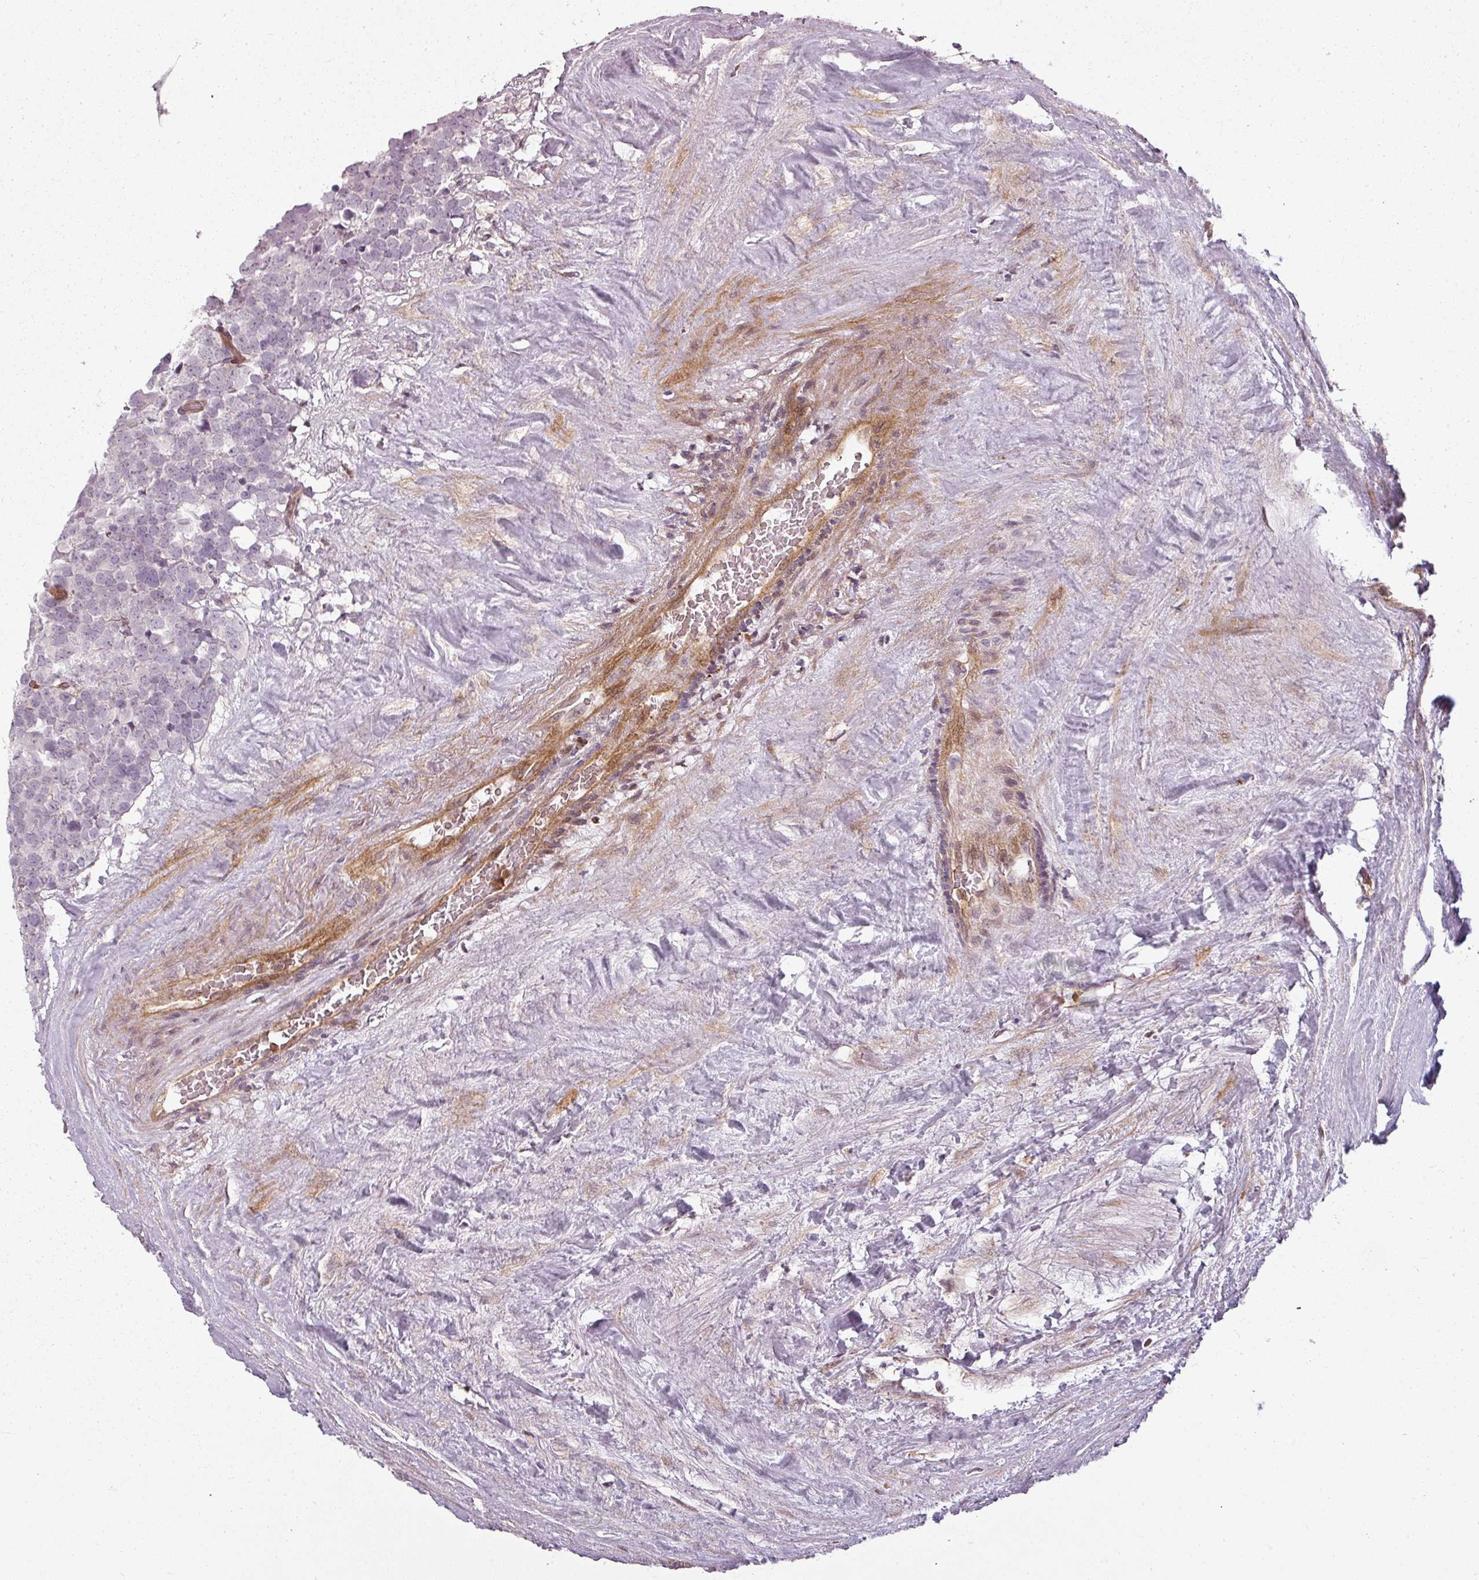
{"staining": {"intensity": "negative", "quantity": "none", "location": "none"}, "tissue": "testis cancer", "cell_type": "Tumor cells", "image_type": "cancer", "snomed": [{"axis": "morphology", "description": "Seminoma, NOS"}, {"axis": "topography", "description": "Testis"}], "caption": "This is a photomicrograph of immunohistochemistry (IHC) staining of testis seminoma, which shows no staining in tumor cells.", "gene": "CLIC1", "patient": {"sex": "male", "age": 71}}